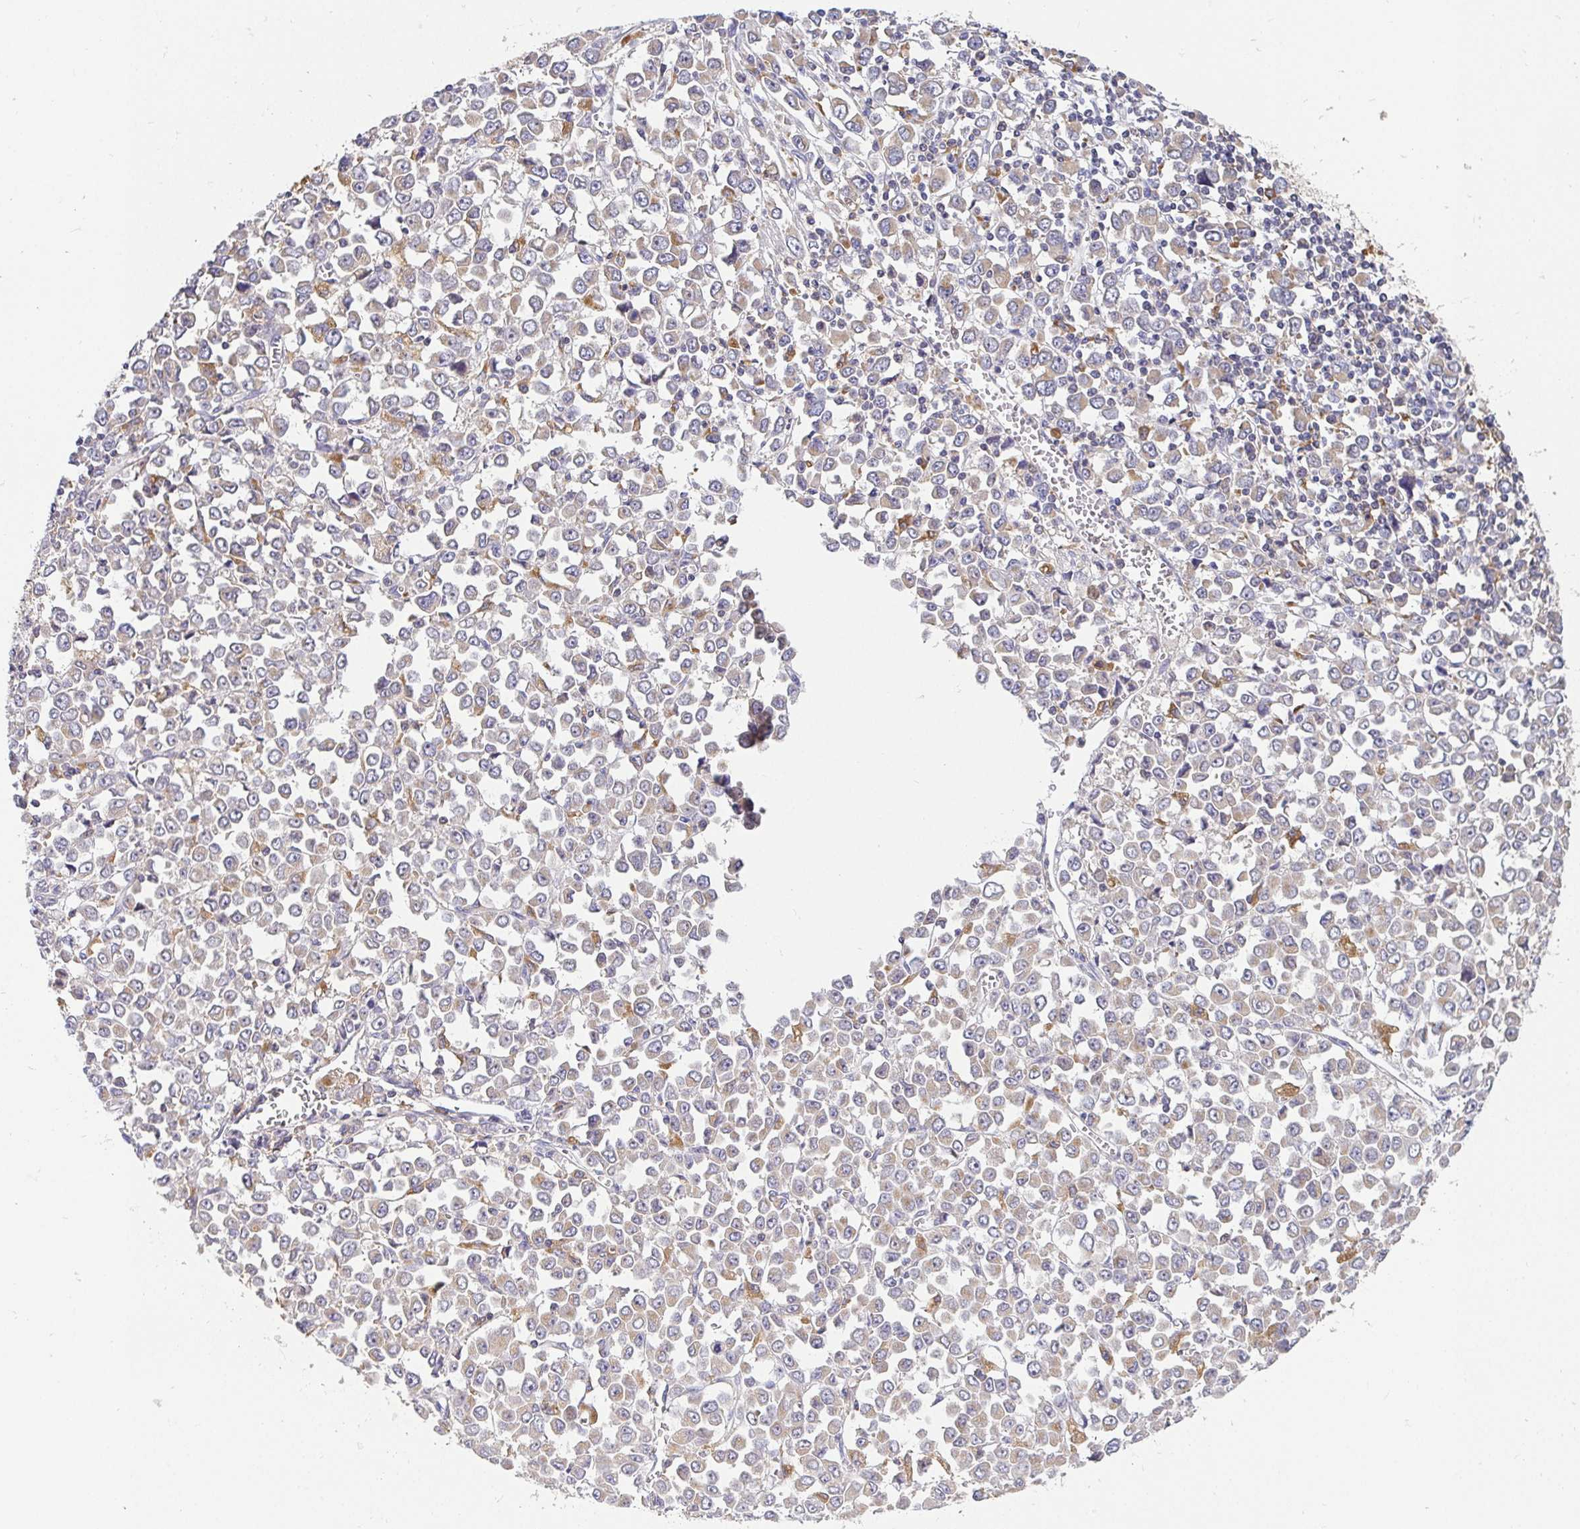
{"staining": {"intensity": "negative", "quantity": "none", "location": "none"}, "tissue": "stomach cancer", "cell_type": "Tumor cells", "image_type": "cancer", "snomed": [{"axis": "morphology", "description": "Adenocarcinoma, NOS"}, {"axis": "topography", "description": "Stomach, upper"}], "caption": "IHC image of neoplastic tissue: human stomach adenocarcinoma stained with DAB (3,3'-diaminobenzidine) demonstrates no significant protein positivity in tumor cells. (Stains: DAB (3,3'-diaminobenzidine) IHC with hematoxylin counter stain, Microscopy: brightfield microscopy at high magnification).", "gene": "ATP6V1F", "patient": {"sex": "male", "age": 70}}